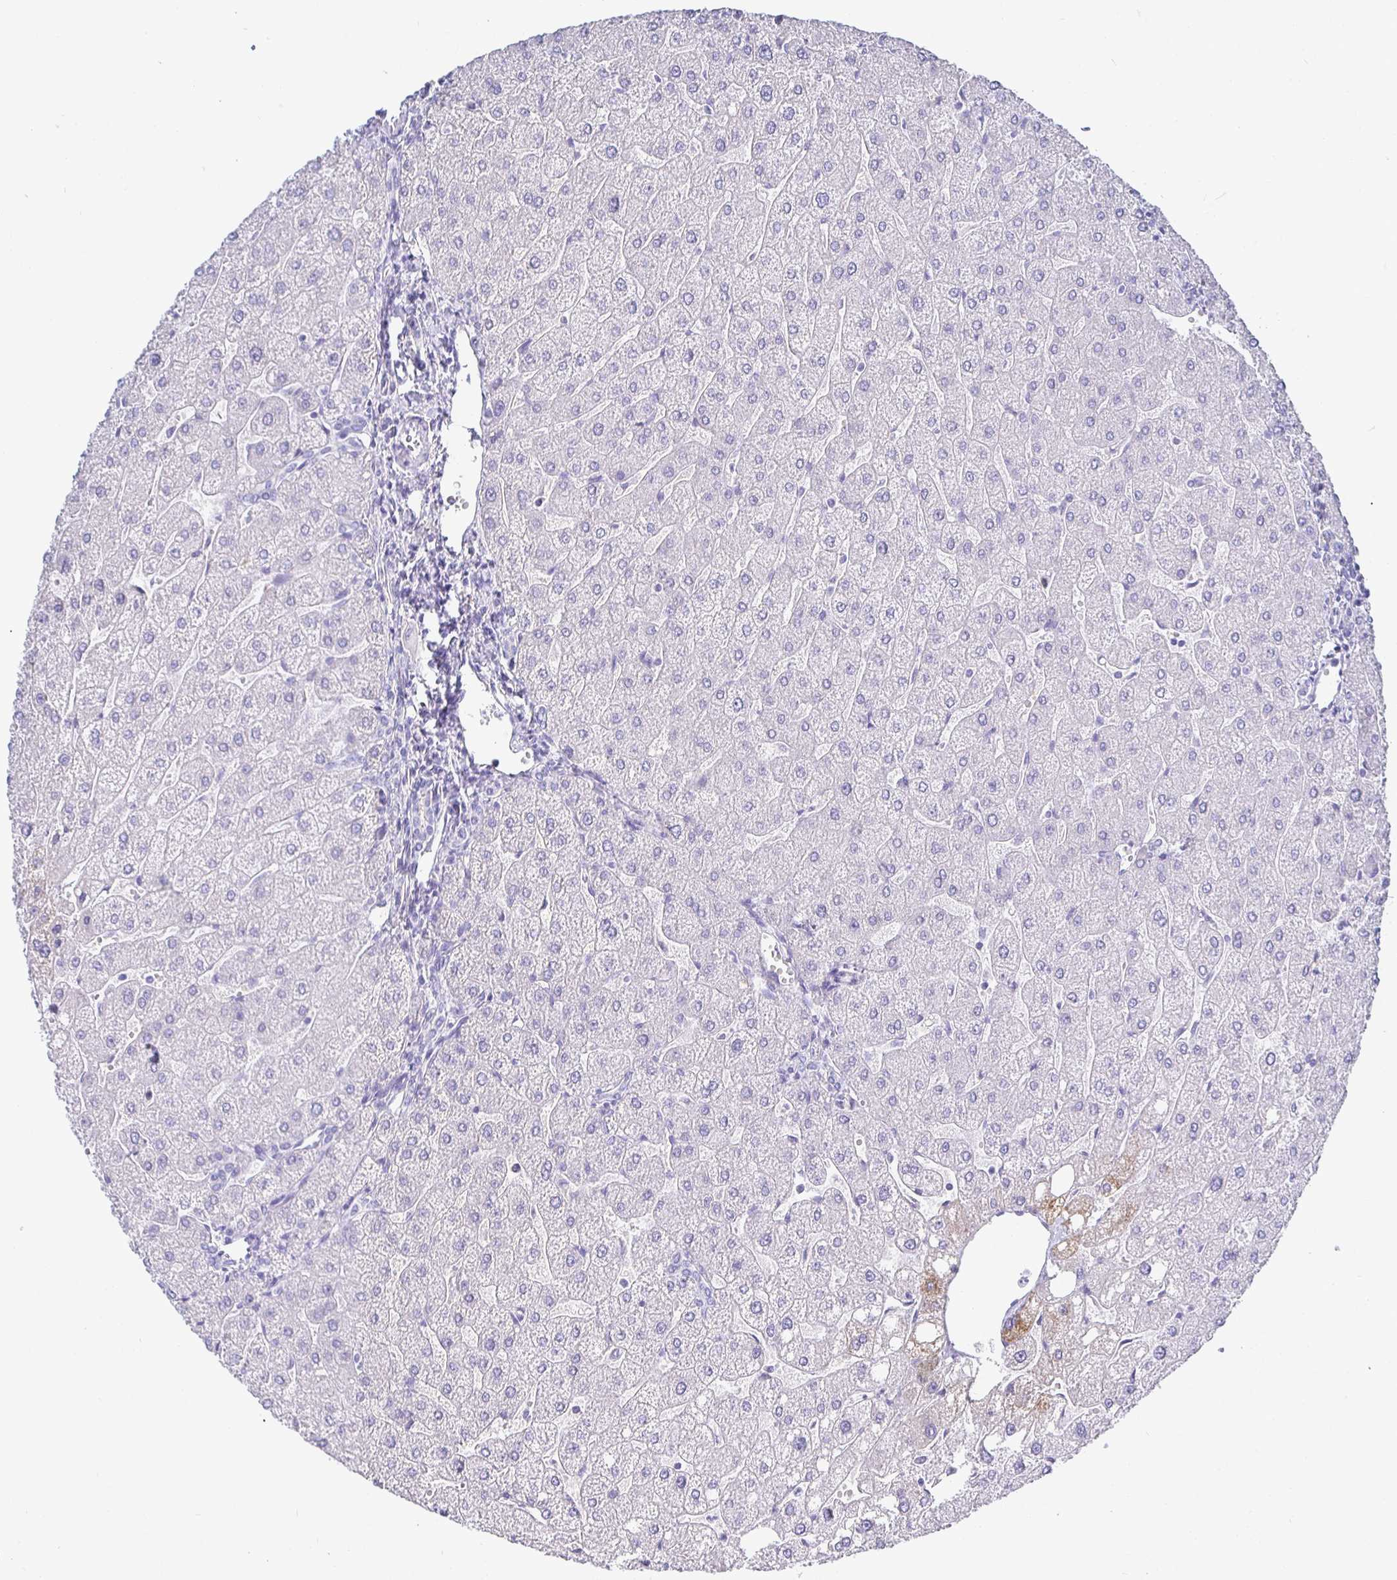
{"staining": {"intensity": "negative", "quantity": "none", "location": "none"}, "tissue": "liver", "cell_type": "Cholangiocytes", "image_type": "normal", "snomed": [{"axis": "morphology", "description": "Normal tissue, NOS"}, {"axis": "topography", "description": "Liver"}], "caption": "An immunohistochemistry (IHC) histopathology image of benign liver is shown. There is no staining in cholangiocytes of liver. Nuclei are stained in blue.", "gene": "TMEM241", "patient": {"sex": "male", "age": 67}}